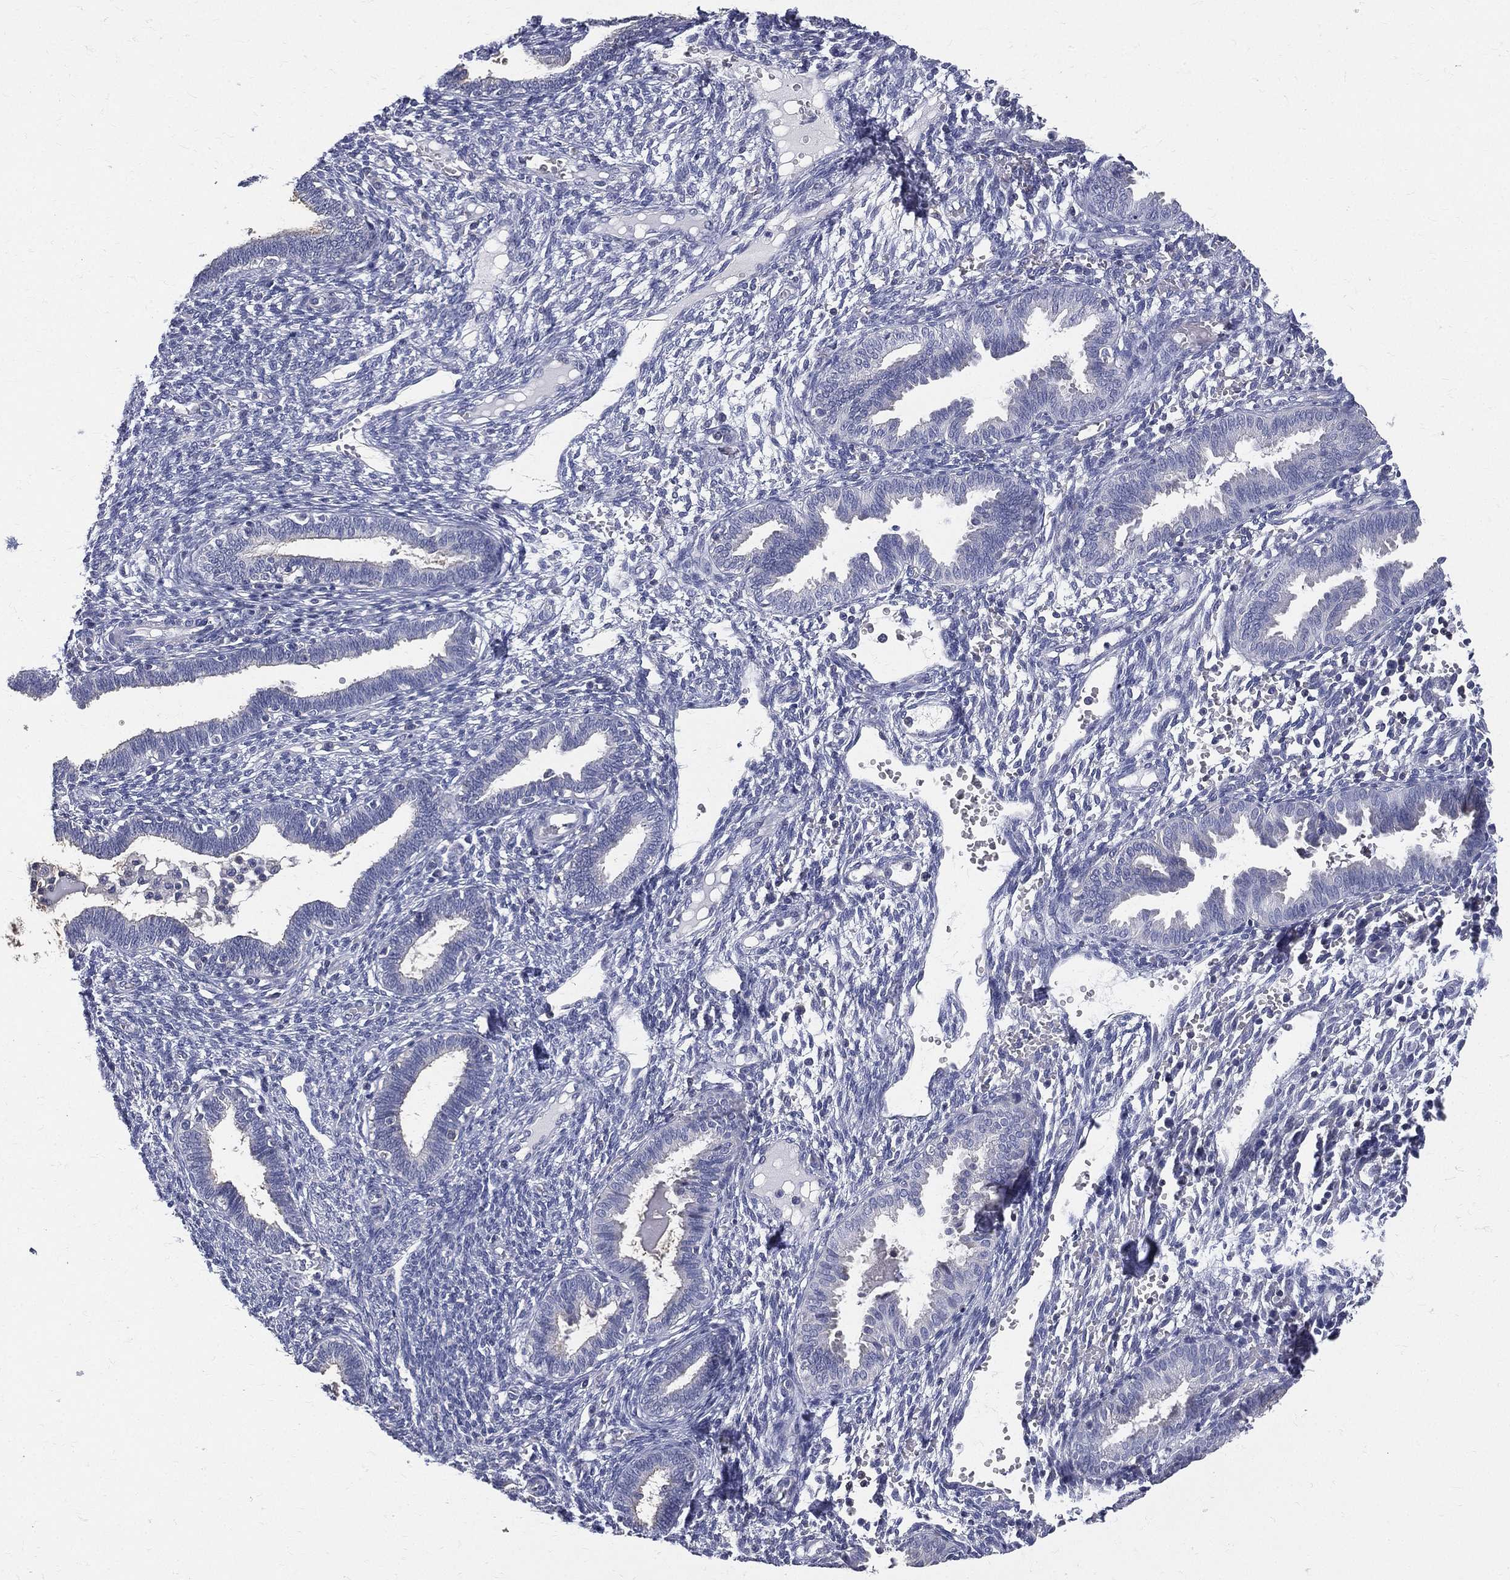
{"staining": {"intensity": "negative", "quantity": "none", "location": "none"}, "tissue": "endometrium", "cell_type": "Cells in endometrial stroma", "image_type": "normal", "snomed": [{"axis": "morphology", "description": "Normal tissue, NOS"}, {"axis": "topography", "description": "Endometrium"}], "caption": "This is an immunohistochemistry (IHC) photomicrograph of unremarkable endometrium. There is no expression in cells in endometrial stroma.", "gene": "ETNPPL", "patient": {"sex": "female", "age": 42}}